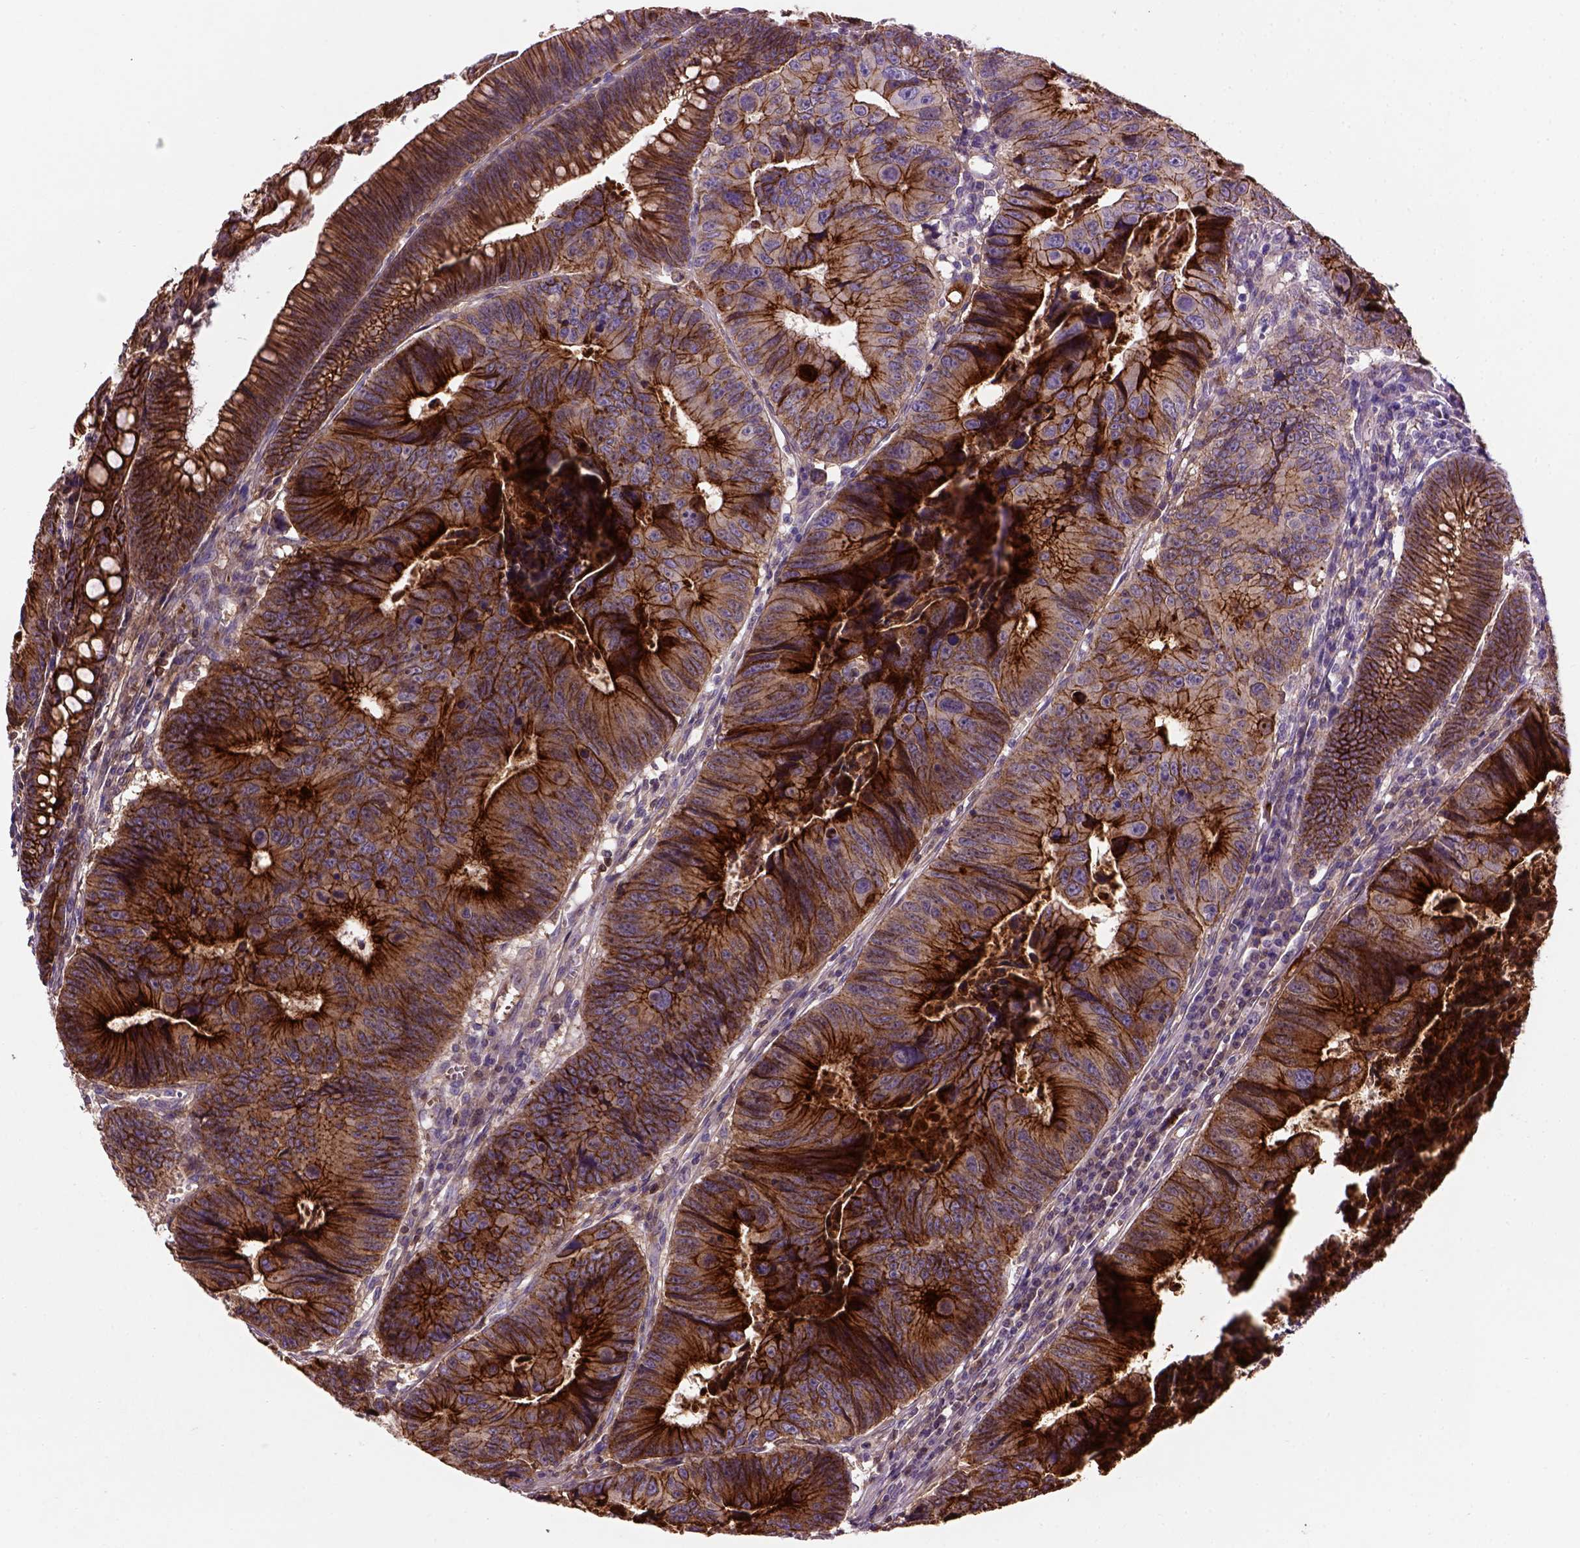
{"staining": {"intensity": "strong", "quantity": ">75%", "location": "cytoplasmic/membranous"}, "tissue": "colorectal cancer", "cell_type": "Tumor cells", "image_type": "cancer", "snomed": [{"axis": "morphology", "description": "Adenocarcinoma, NOS"}, {"axis": "topography", "description": "Colon"}], "caption": "Protein expression analysis of adenocarcinoma (colorectal) displays strong cytoplasmic/membranous positivity in about >75% of tumor cells.", "gene": "CDH1", "patient": {"sex": "female", "age": 87}}